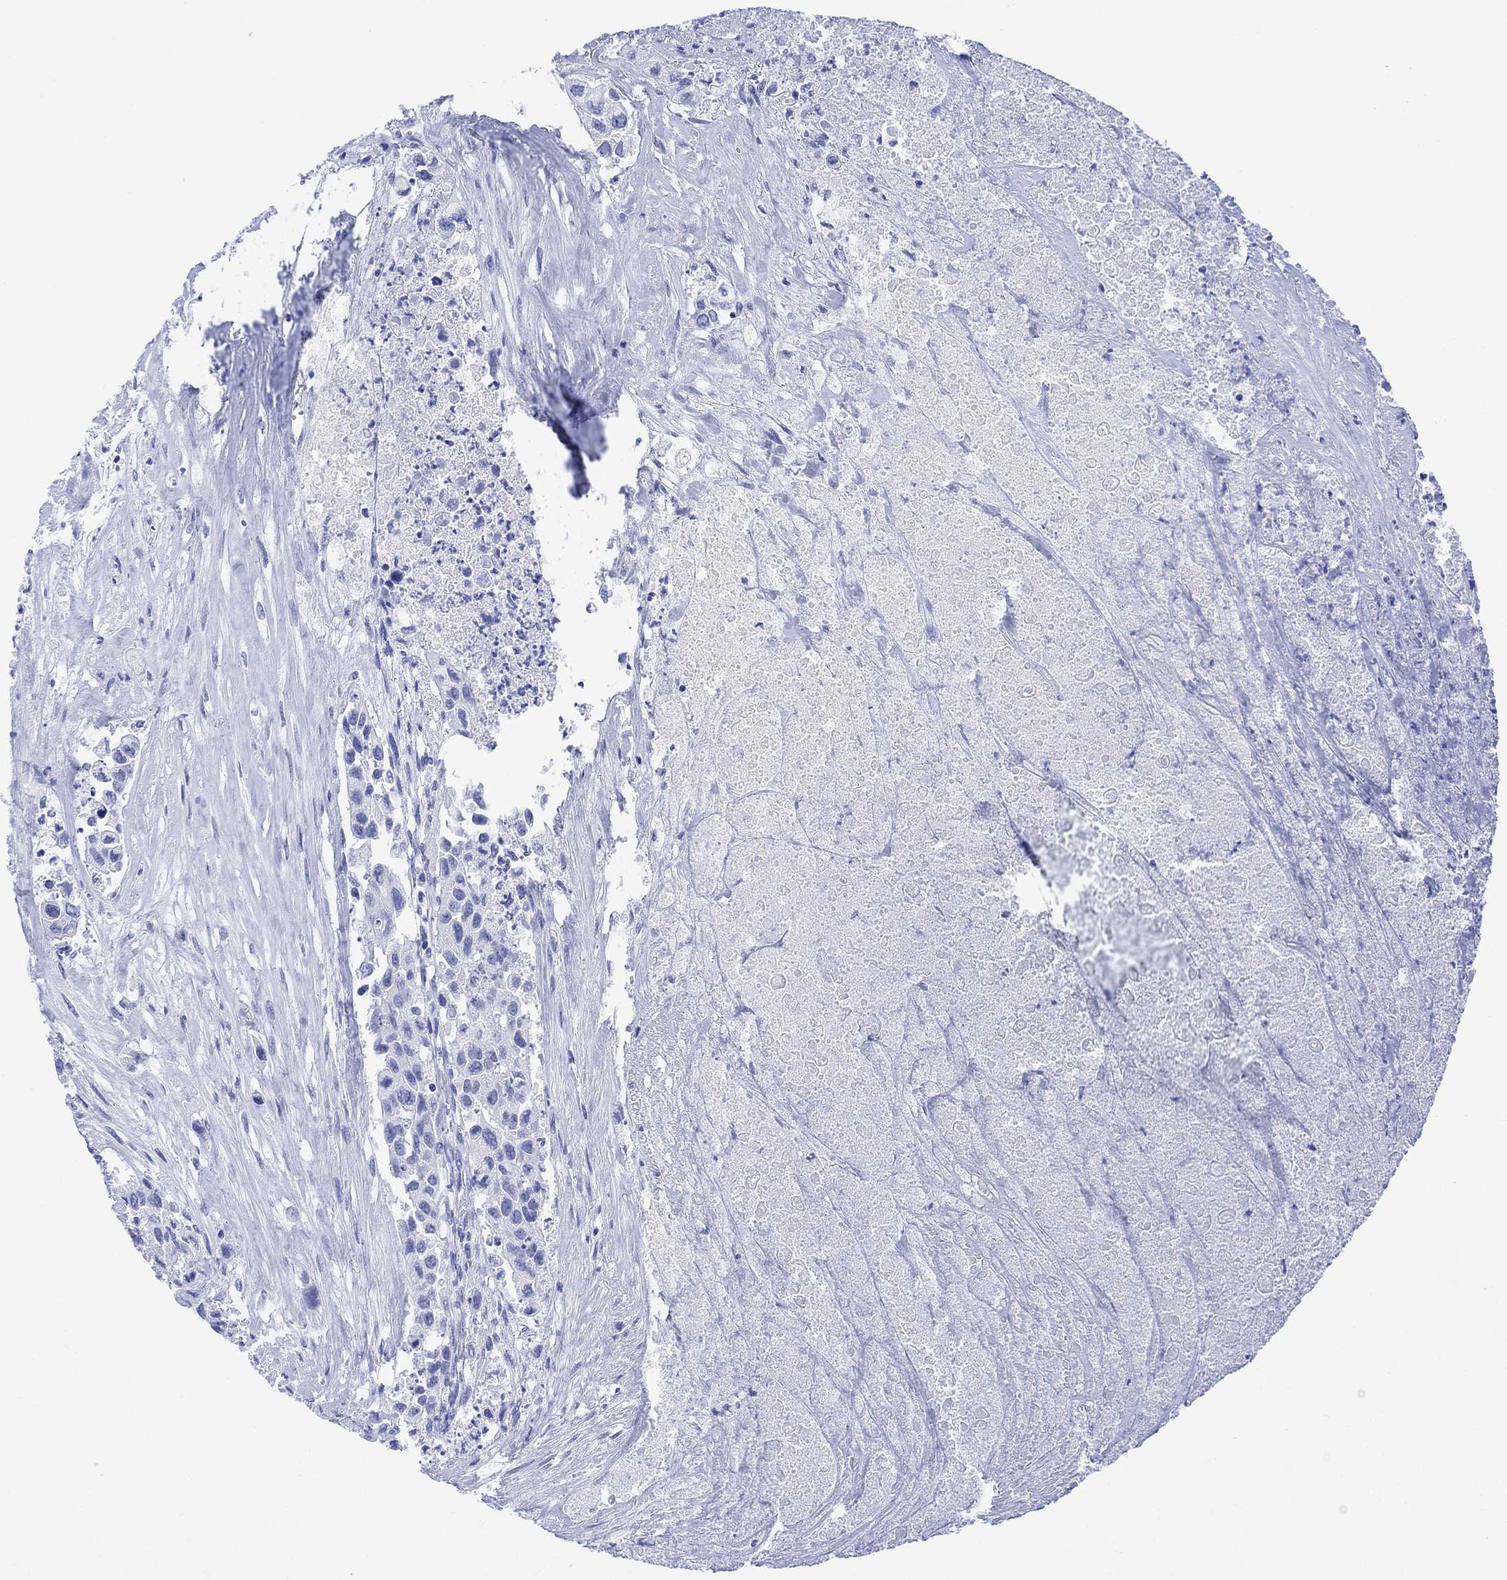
{"staining": {"intensity": "negative", "quantity": "none", "location": "none"}, "tissue": "urothelial cancer", "cell_type": "Tumor cells", "image_type": "cancer", "snomed": [{"axis": "morphology", "description": "Urothelial carcinoma, High grade"}, {"axis": "topography", "description": "Urinary bladder"}], "caption": "Immunohistochemical staining of human urothelial cancer shows no significant positivity in tumor cells. Nuclei are stained in blue.", "gene": "CELF4", "patient": {"sex": "female", "age": 73}}